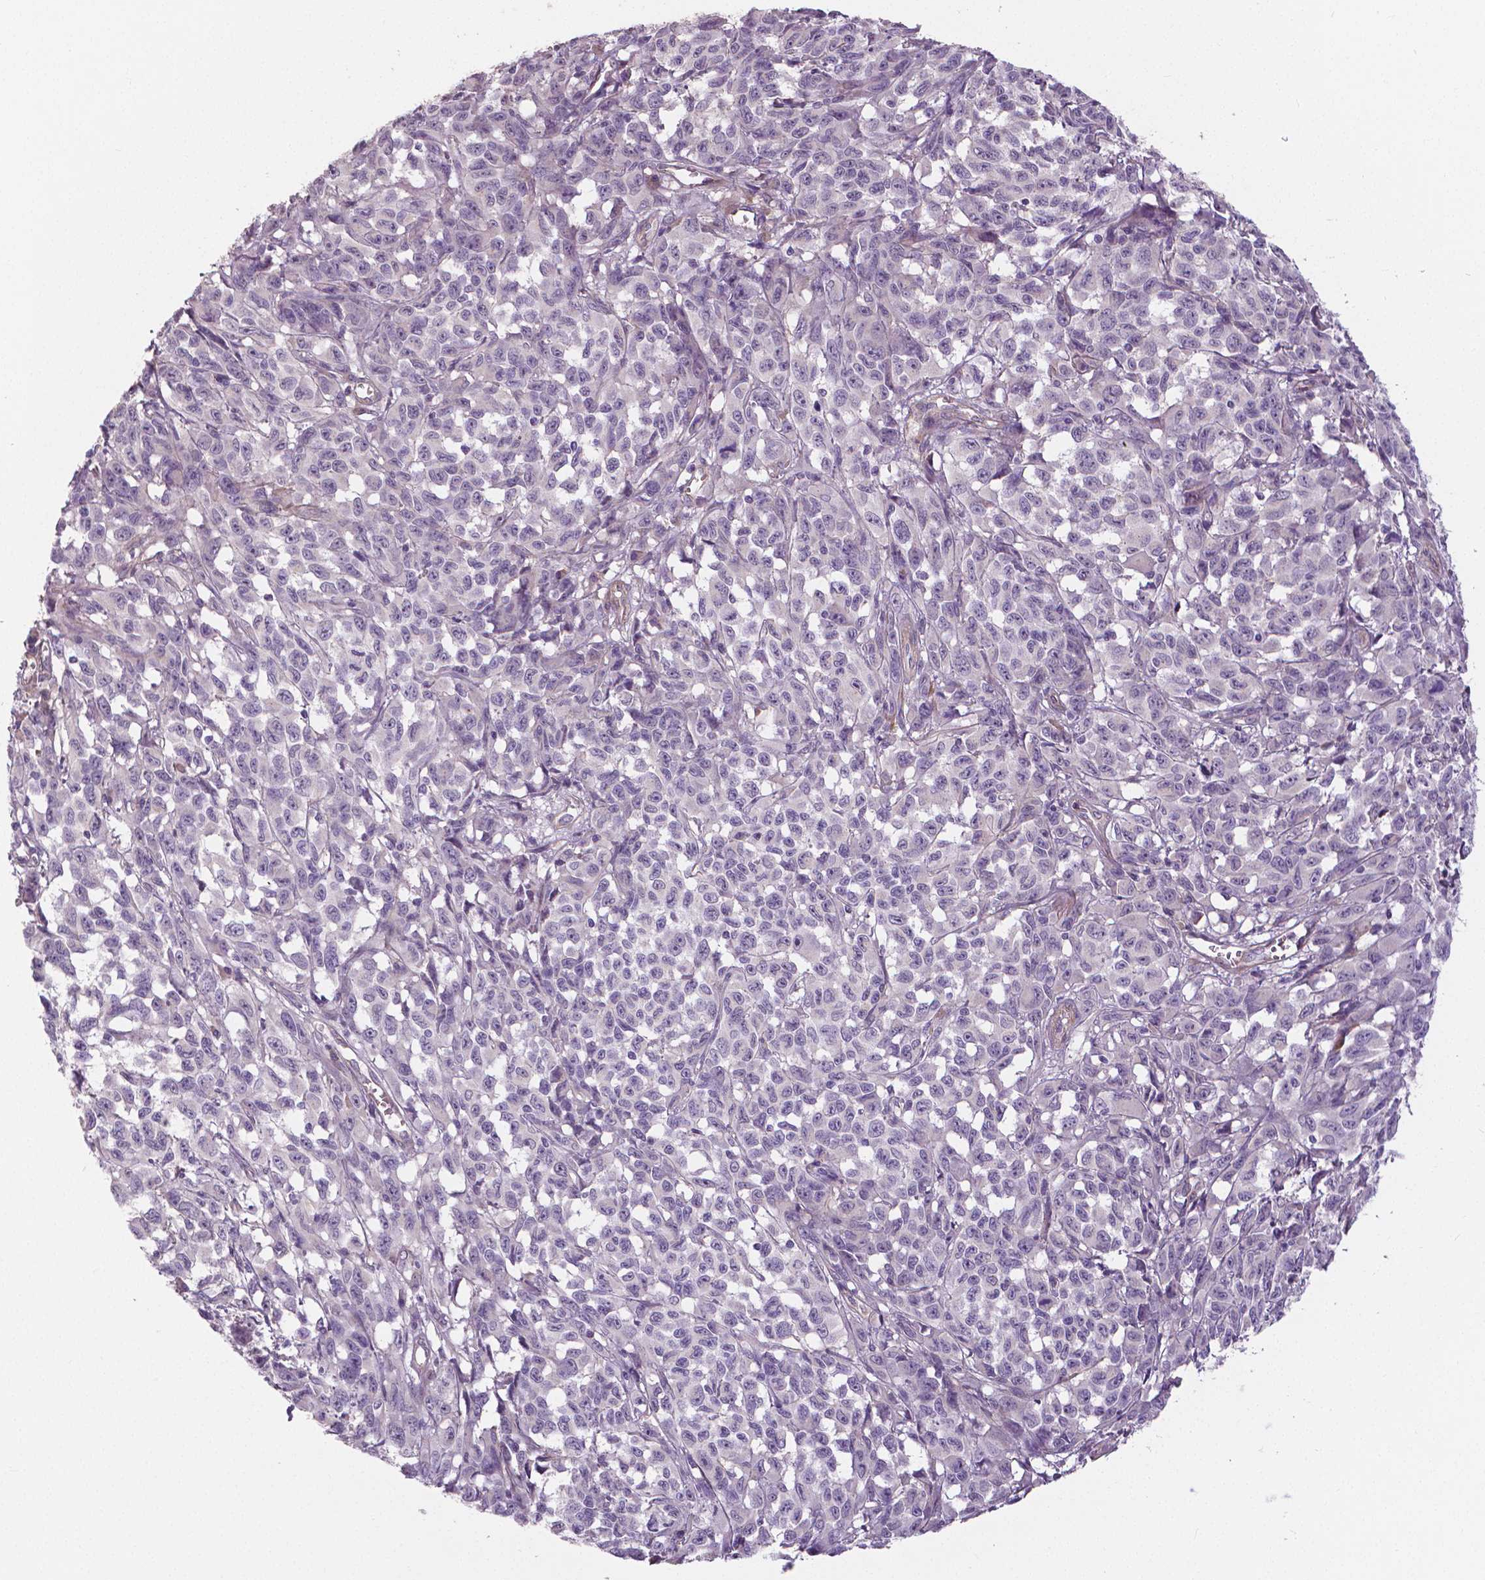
{"staining": {"intensity": "negative", "quantity": "none", "location": "none"}, "tissue": "melanoma", "cell_type": "Tumor cells", "image_type": "cancer", "snomed": [{"axis": "morphology", "description": "Malignant melanoma, NOS"}, {"axis": "topography", "description": "Vulva, labia, clitoris and Bartholin´s gland, NO"}], "caption": "IHC histopathology image of malignant melanoma stained for a protein (brown), which demonstrates no staining in tumor cells.", "gene": "FLT1", "patient": {"sex": "female", "age": 75}}